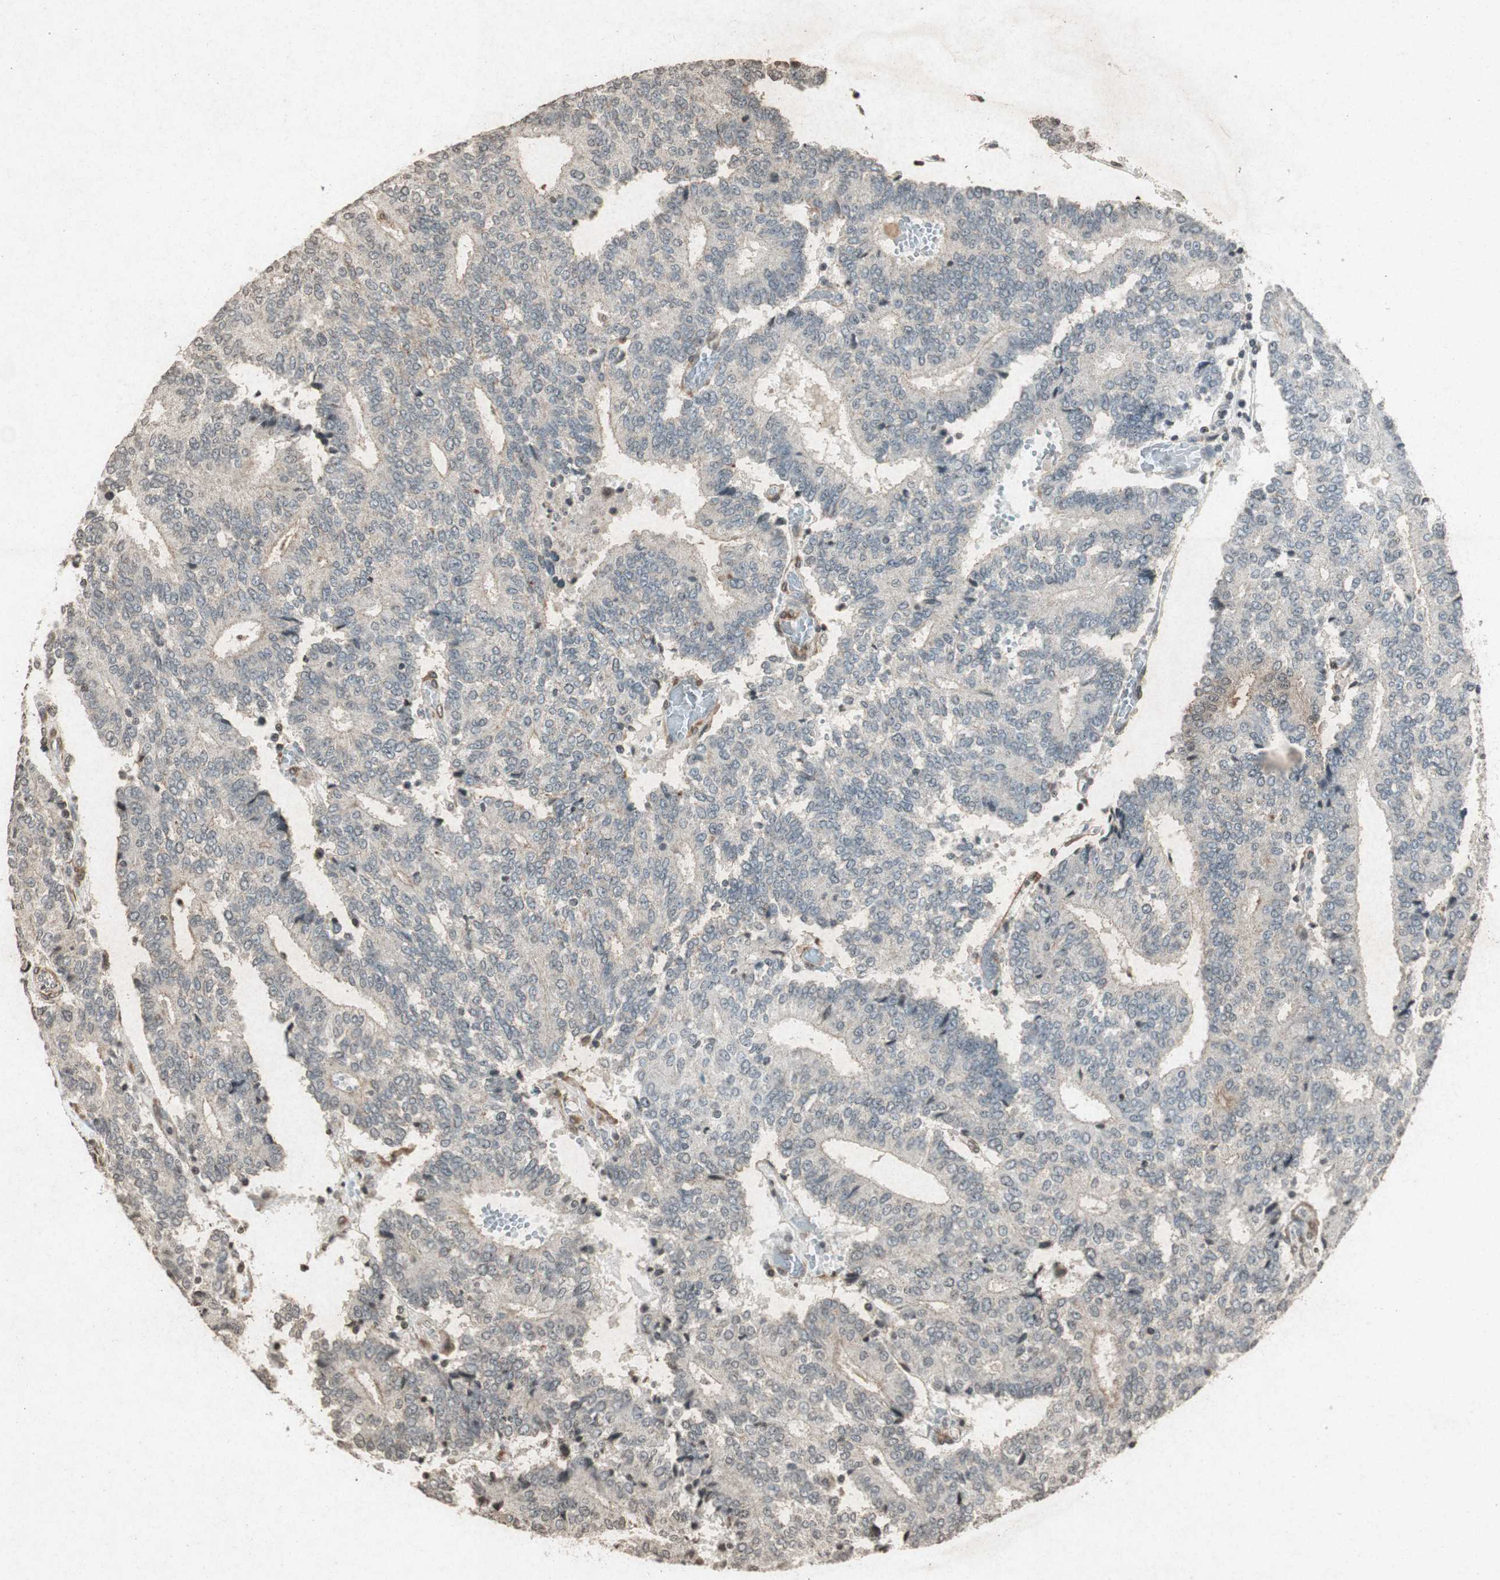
{"staining": {"intensity": "negative", "quantity": "none", "location": "none"}, "tissue": "prostate cancer", "cell_type": "Tumor cells", "image_type": "cancer", "snomed": [{"axis": "morphology", "description": "Adenocarcinoma, High grade"}, {"axis": "topography", "description": "Prostate"}], "caption": "Immunohistochemistry (IHC) of human prostate high-grade adenocarcinoma reveals no staining in tumor cells.", "gene": "PRKG1", "patient": {"sex": "male", "age": 55}}